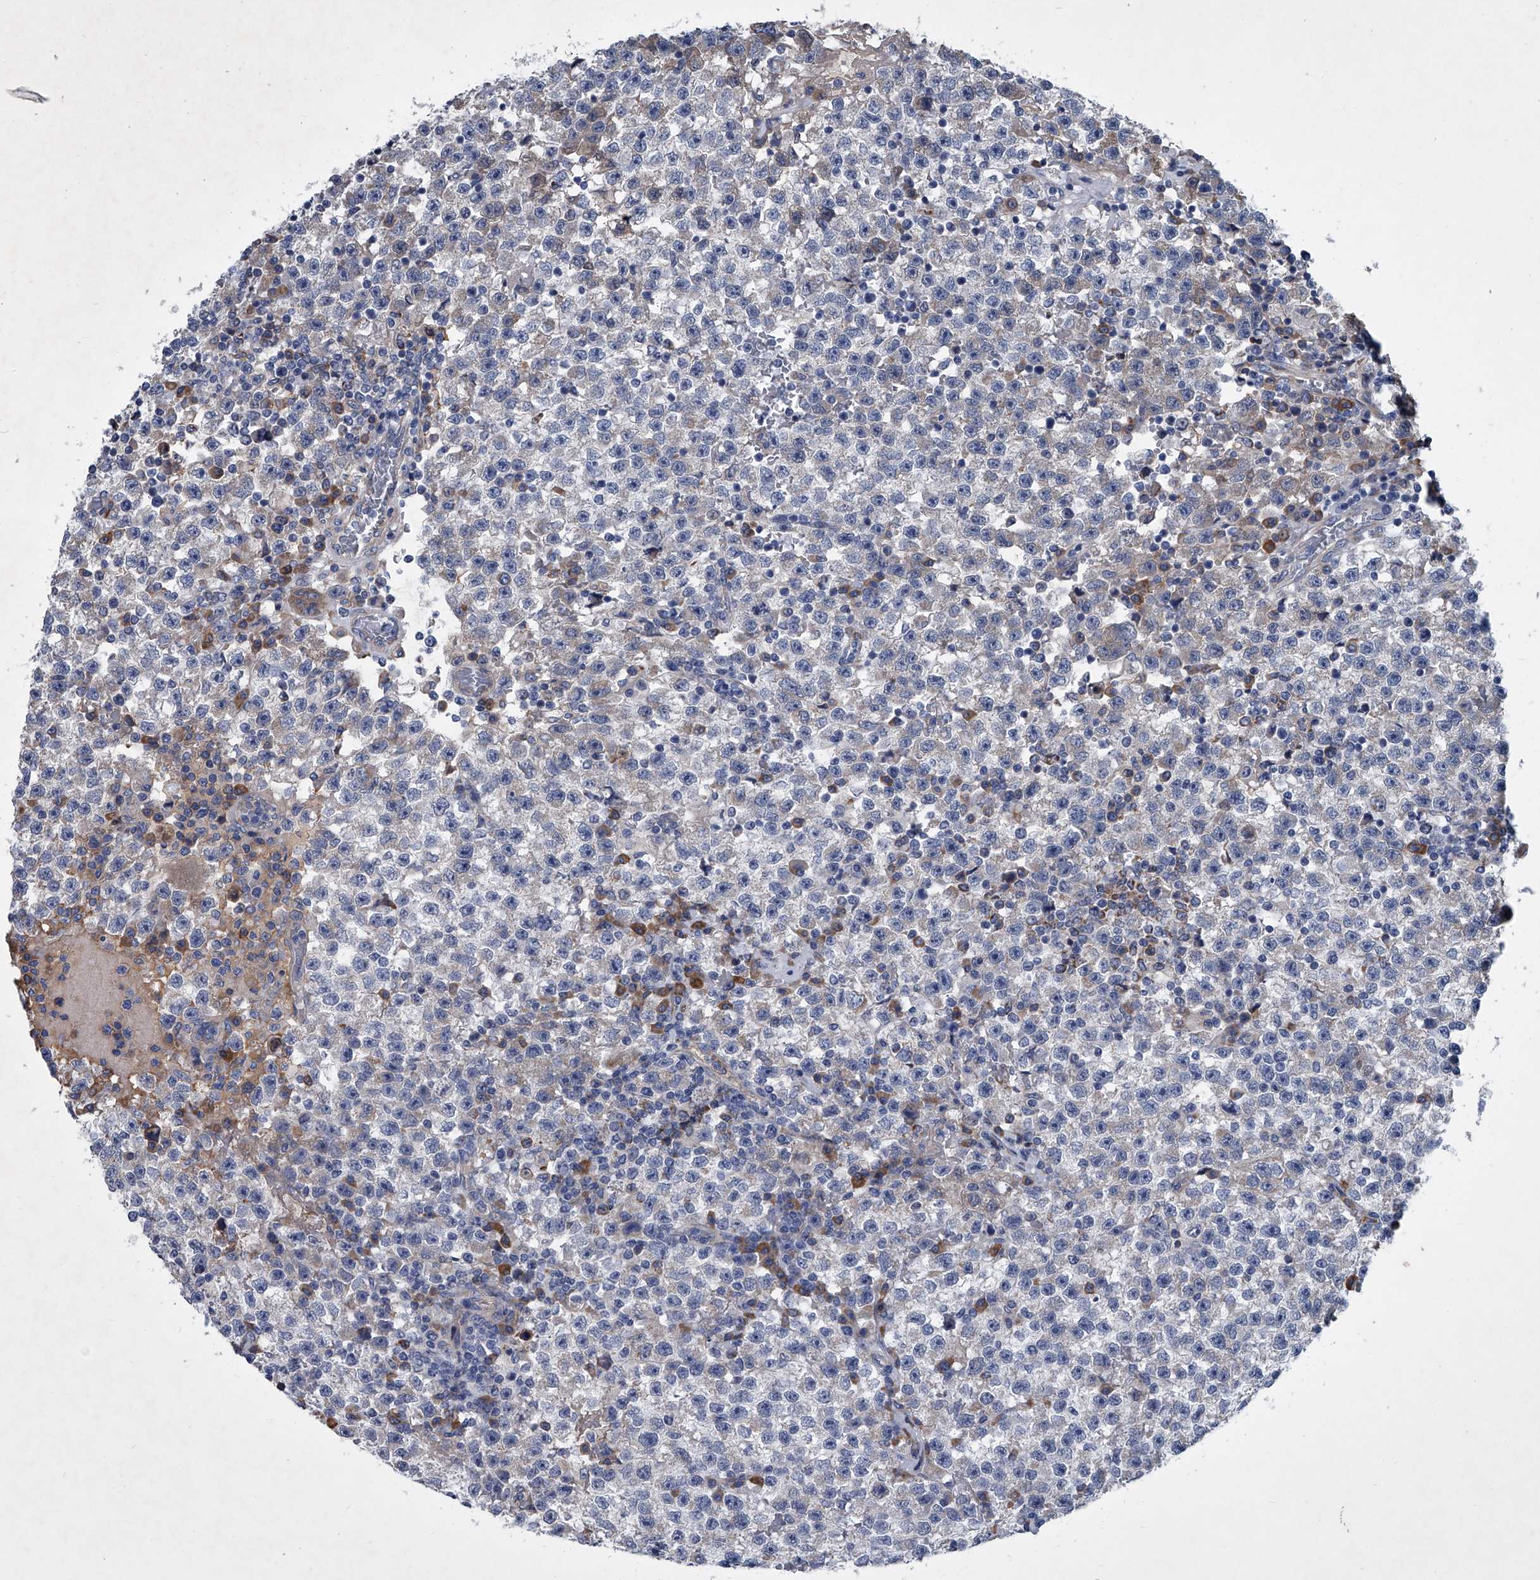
{"staining": {"intensity": "negative", "quantity": "none", "location": "none"}, "tissue": "testis cancer", "cell_type": "Tumor cells", "image_type": "cancer", "snomed": [{"axis": "morphology", "description": "Seminoma, NOS"}, {"axis": "topography", "description": "Testis"}], "caption": "Tumor cells show no significant expression in testis cancer (seminoma).", "gene": "ABCG1", "patient": {"sex": "male", "age": 22}}